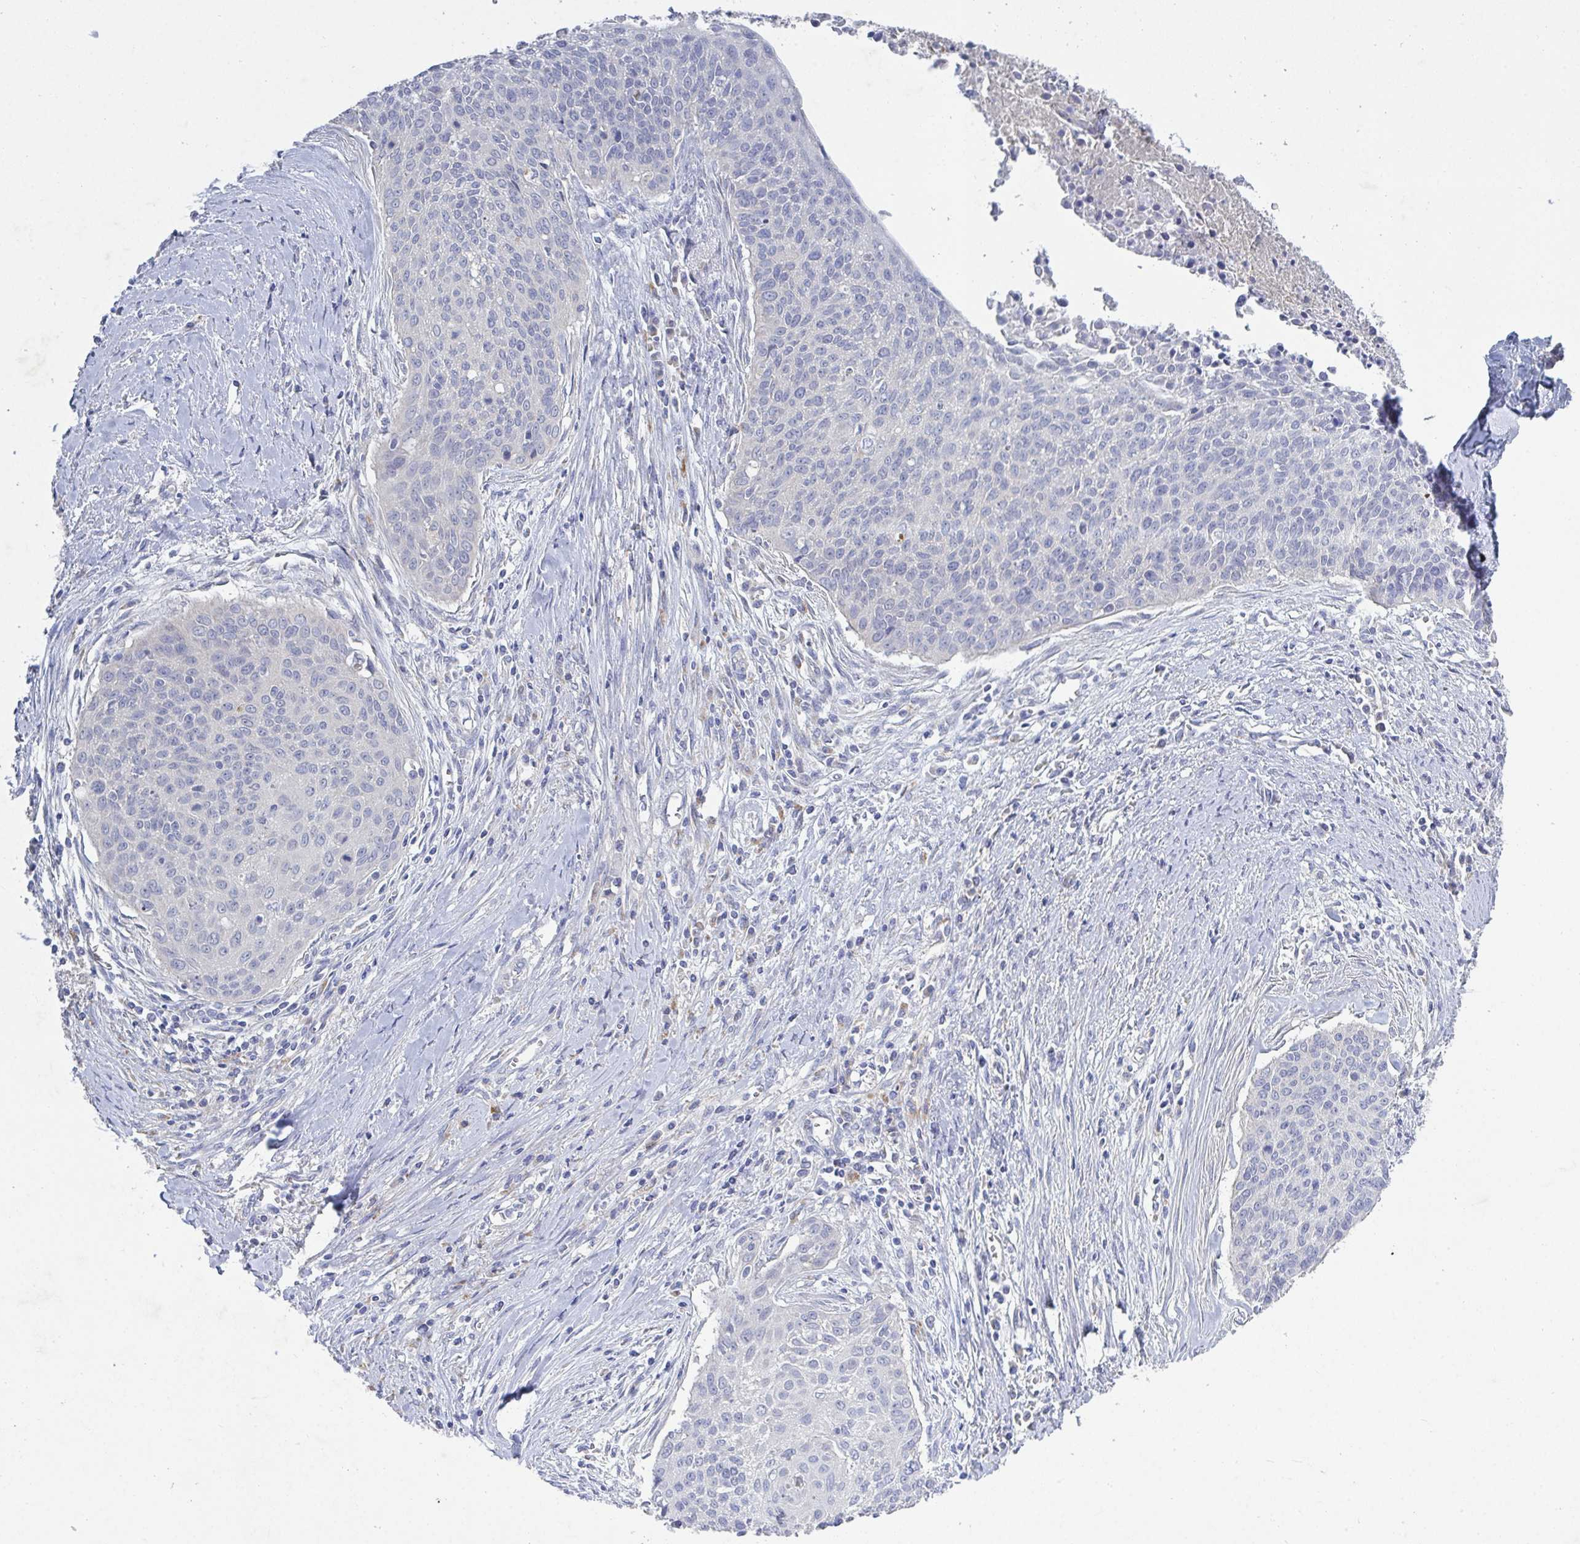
{"staining": {"intensity": "negative", "quantity": "none", "location": "none"}, "tissue": "cervical cancer", "cell_type": "Tumor cells", "image_type": "cancer", "snomed": [{"axis": "morphology", "description": "Squamous cell carcinoma, NOS"}, {"axis": "topography", "description": "Cervix"}], "caption": "A micrograph of cervical cancer stained for a protein displays no brown staining in tumor cells.", "gene": "GALNT13", "patient": {"sex": "female", "age": 55}}